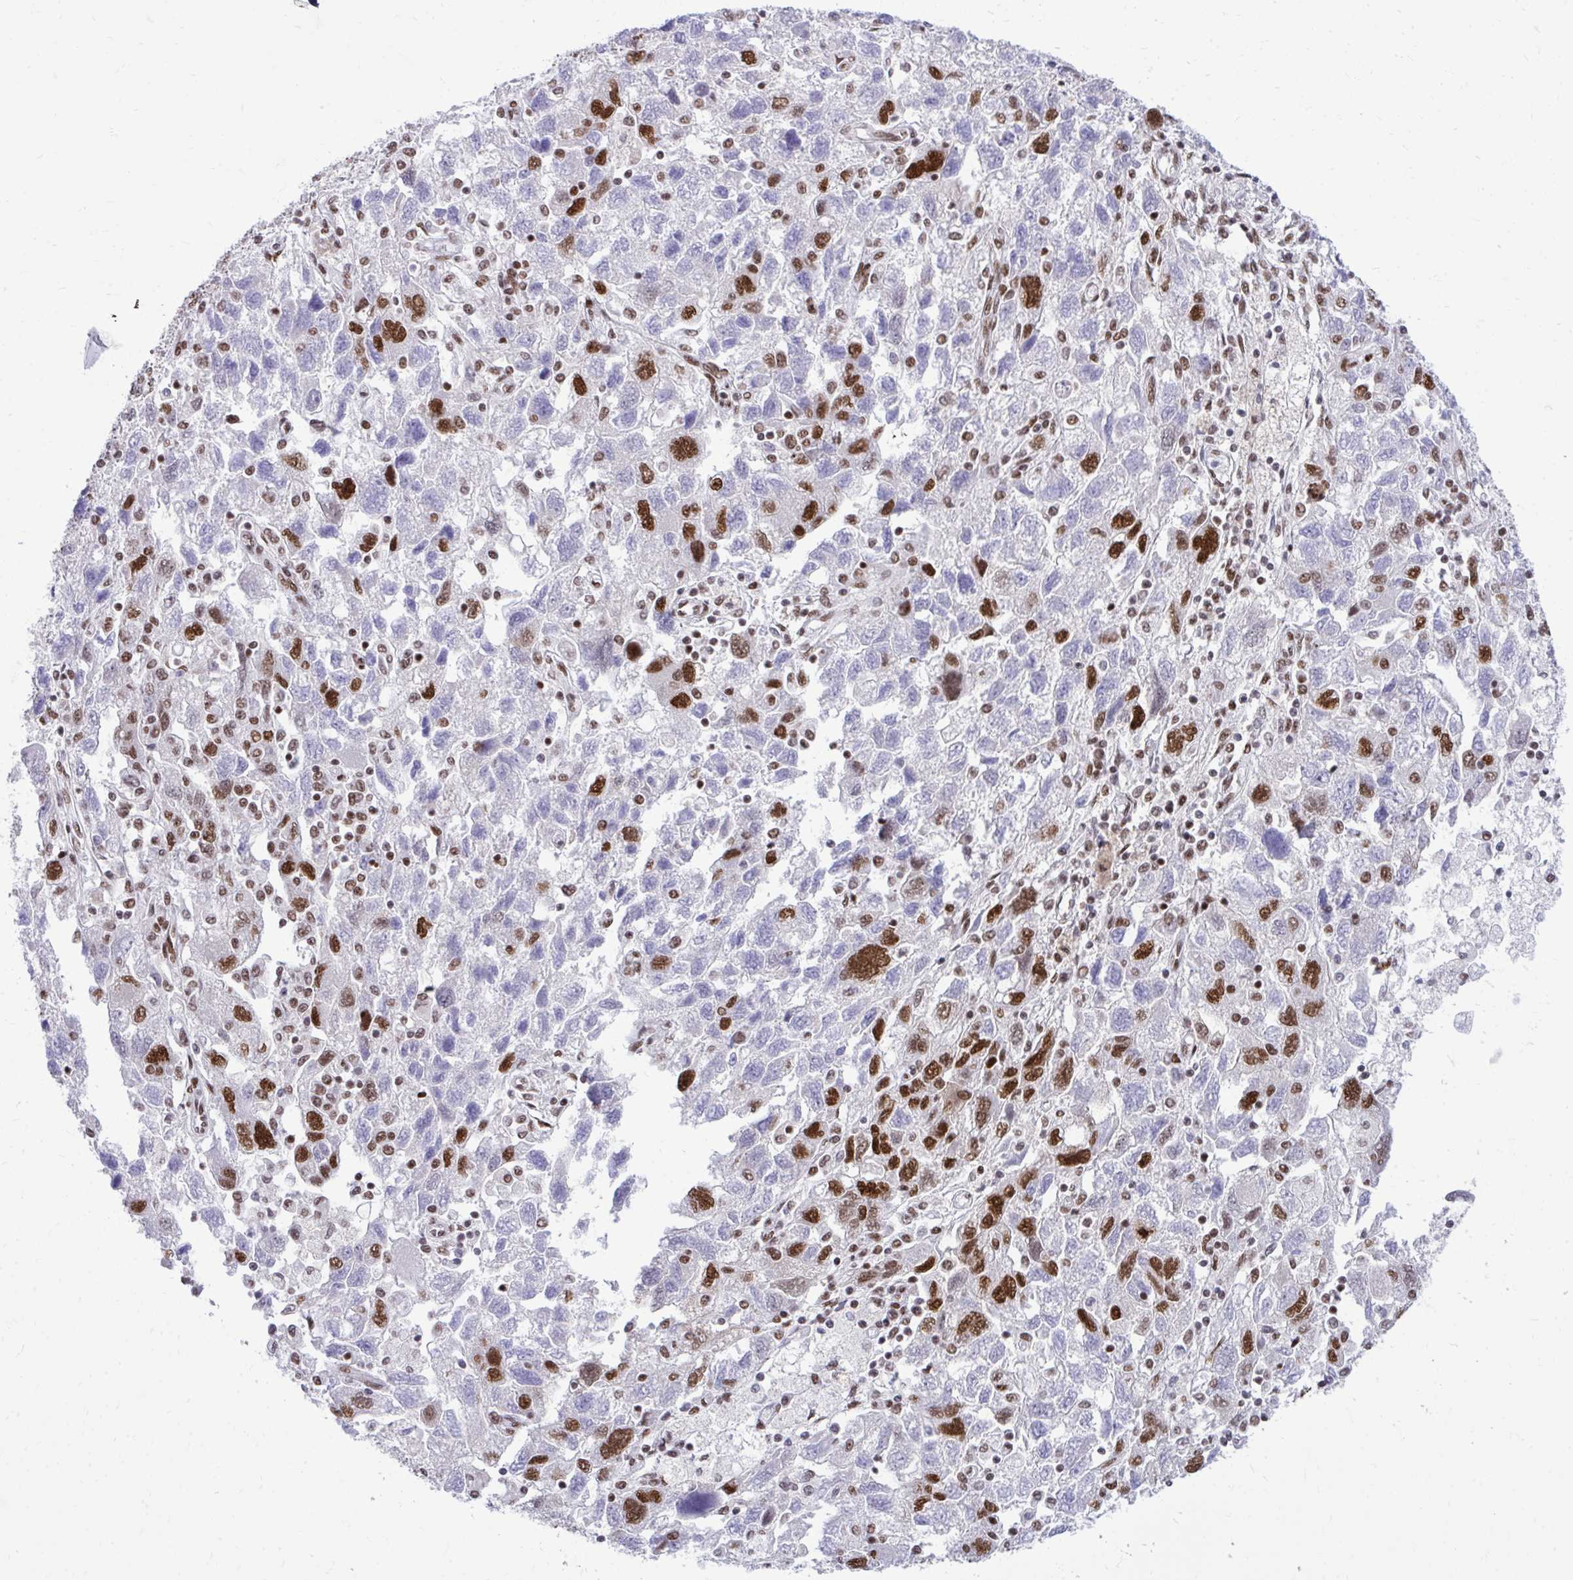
{"staining": {"intensity": "strong", "quantity": "<25%", "location": "nuclear"}, "tissue": "ovarian cancer", "cell_type": "Tumor cells", "image_type": "cancer", "snomed": [{"axis": "morphology", "description": "Carcinoma, NOS"}, {"axis": "morphology", "description": "Cystadenocarcinoma, serous, NOS"}, {"axis": "topography", "description": "Ovary"}], "caption": "Ovarian cancer stained with a brown dye reveals strong nuclear positive expression in about <25% of tumor cells.", "gene": "CDYL", "patient": {"sex": "female", "age": 69}}